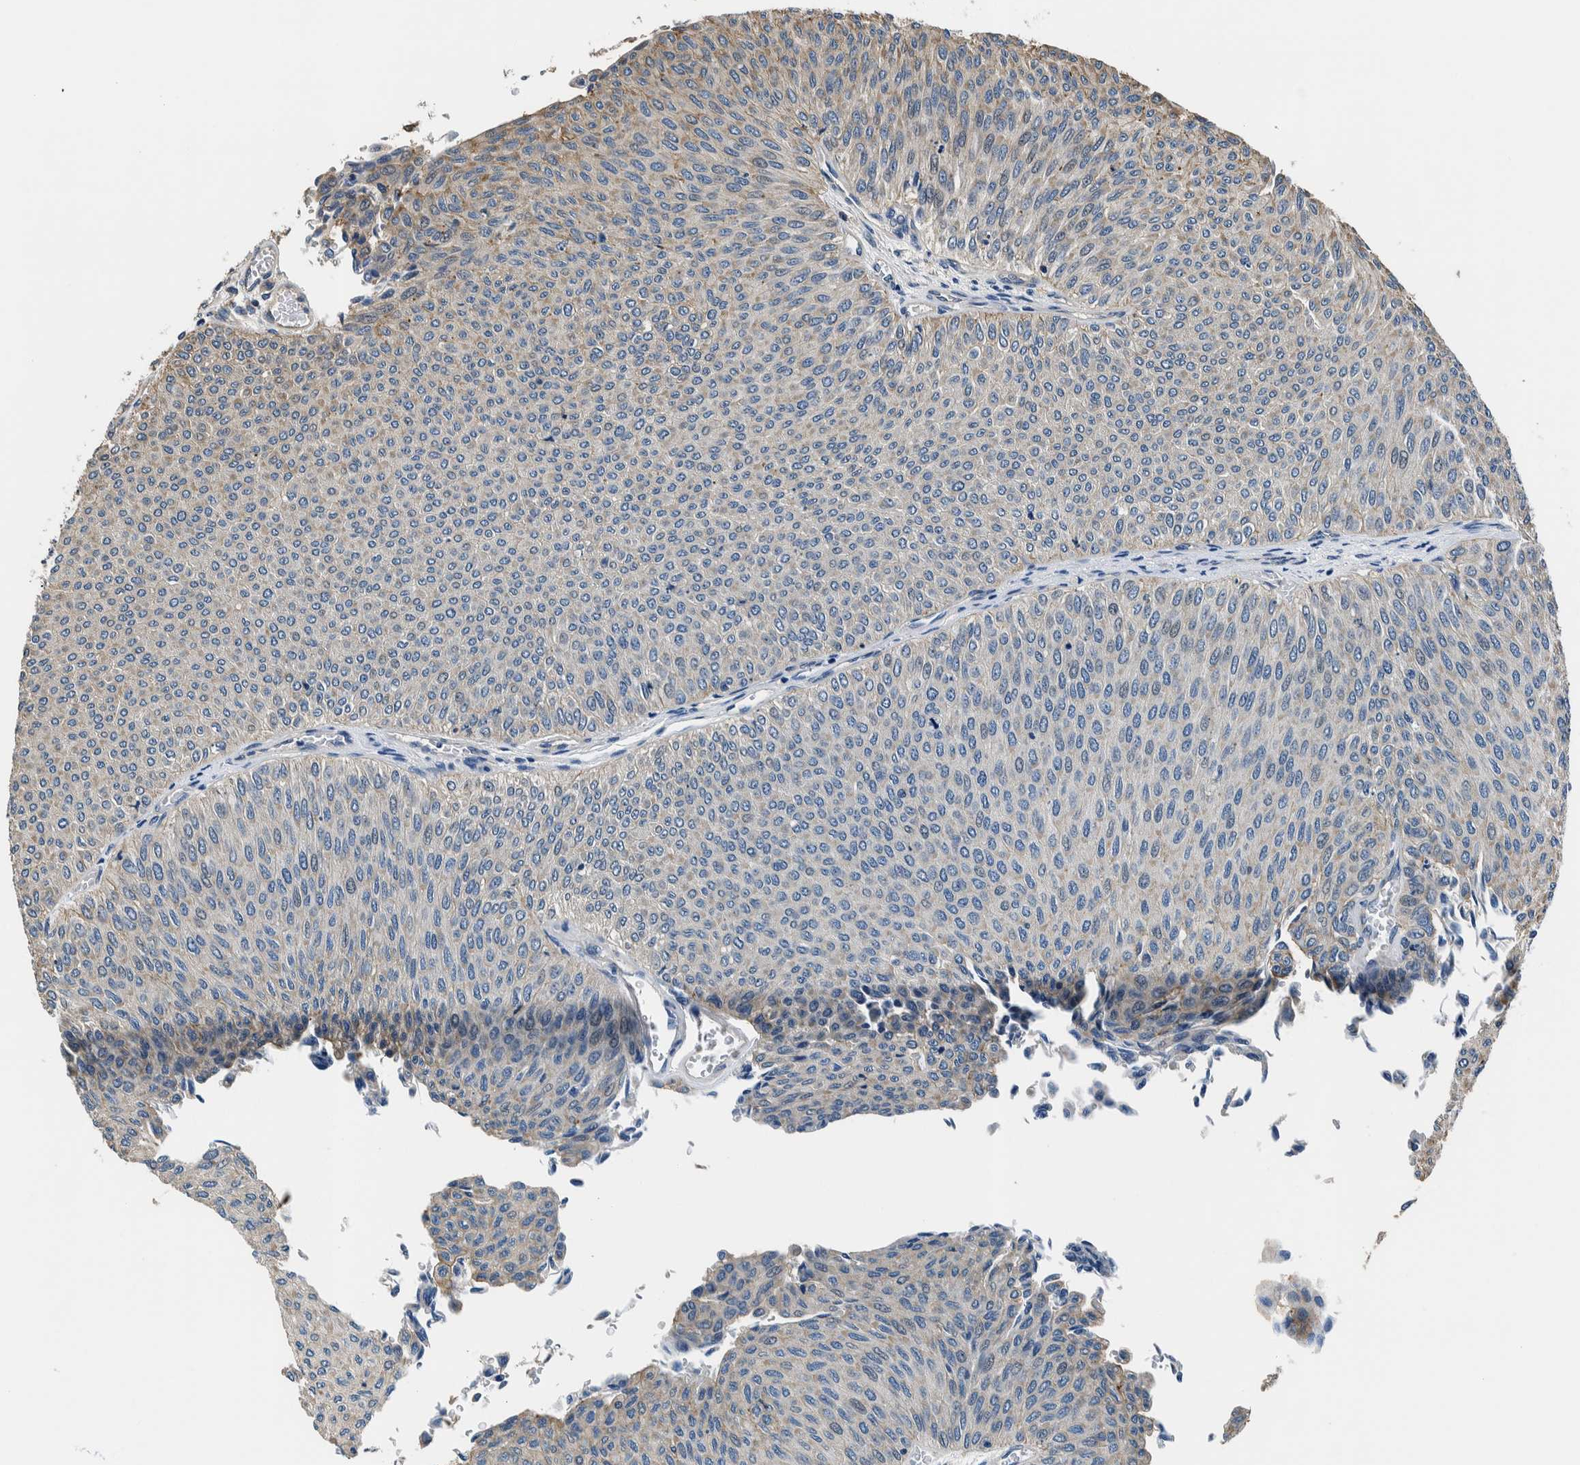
{"staining": {"intensity": "negative", "quantity": "none", "location": "none"}, "tissue": "urothelial cancer", "cell_type": "Tumor cells", "image_type": "cancer", "snomed": [{"axis": "morphology", "description": "Urothelial carcinoma, Low grade"}, {"axis": "topography", "description": "Urinary bladder"}], "caption": "An immunohistochemistry (IHC) photomicrograph of urothelial cancer is shown. There is no staining in tumor cells of urothelial cancer.", "gene": "NIBAN2", "patient": {"sex": "male", "age": 78}}